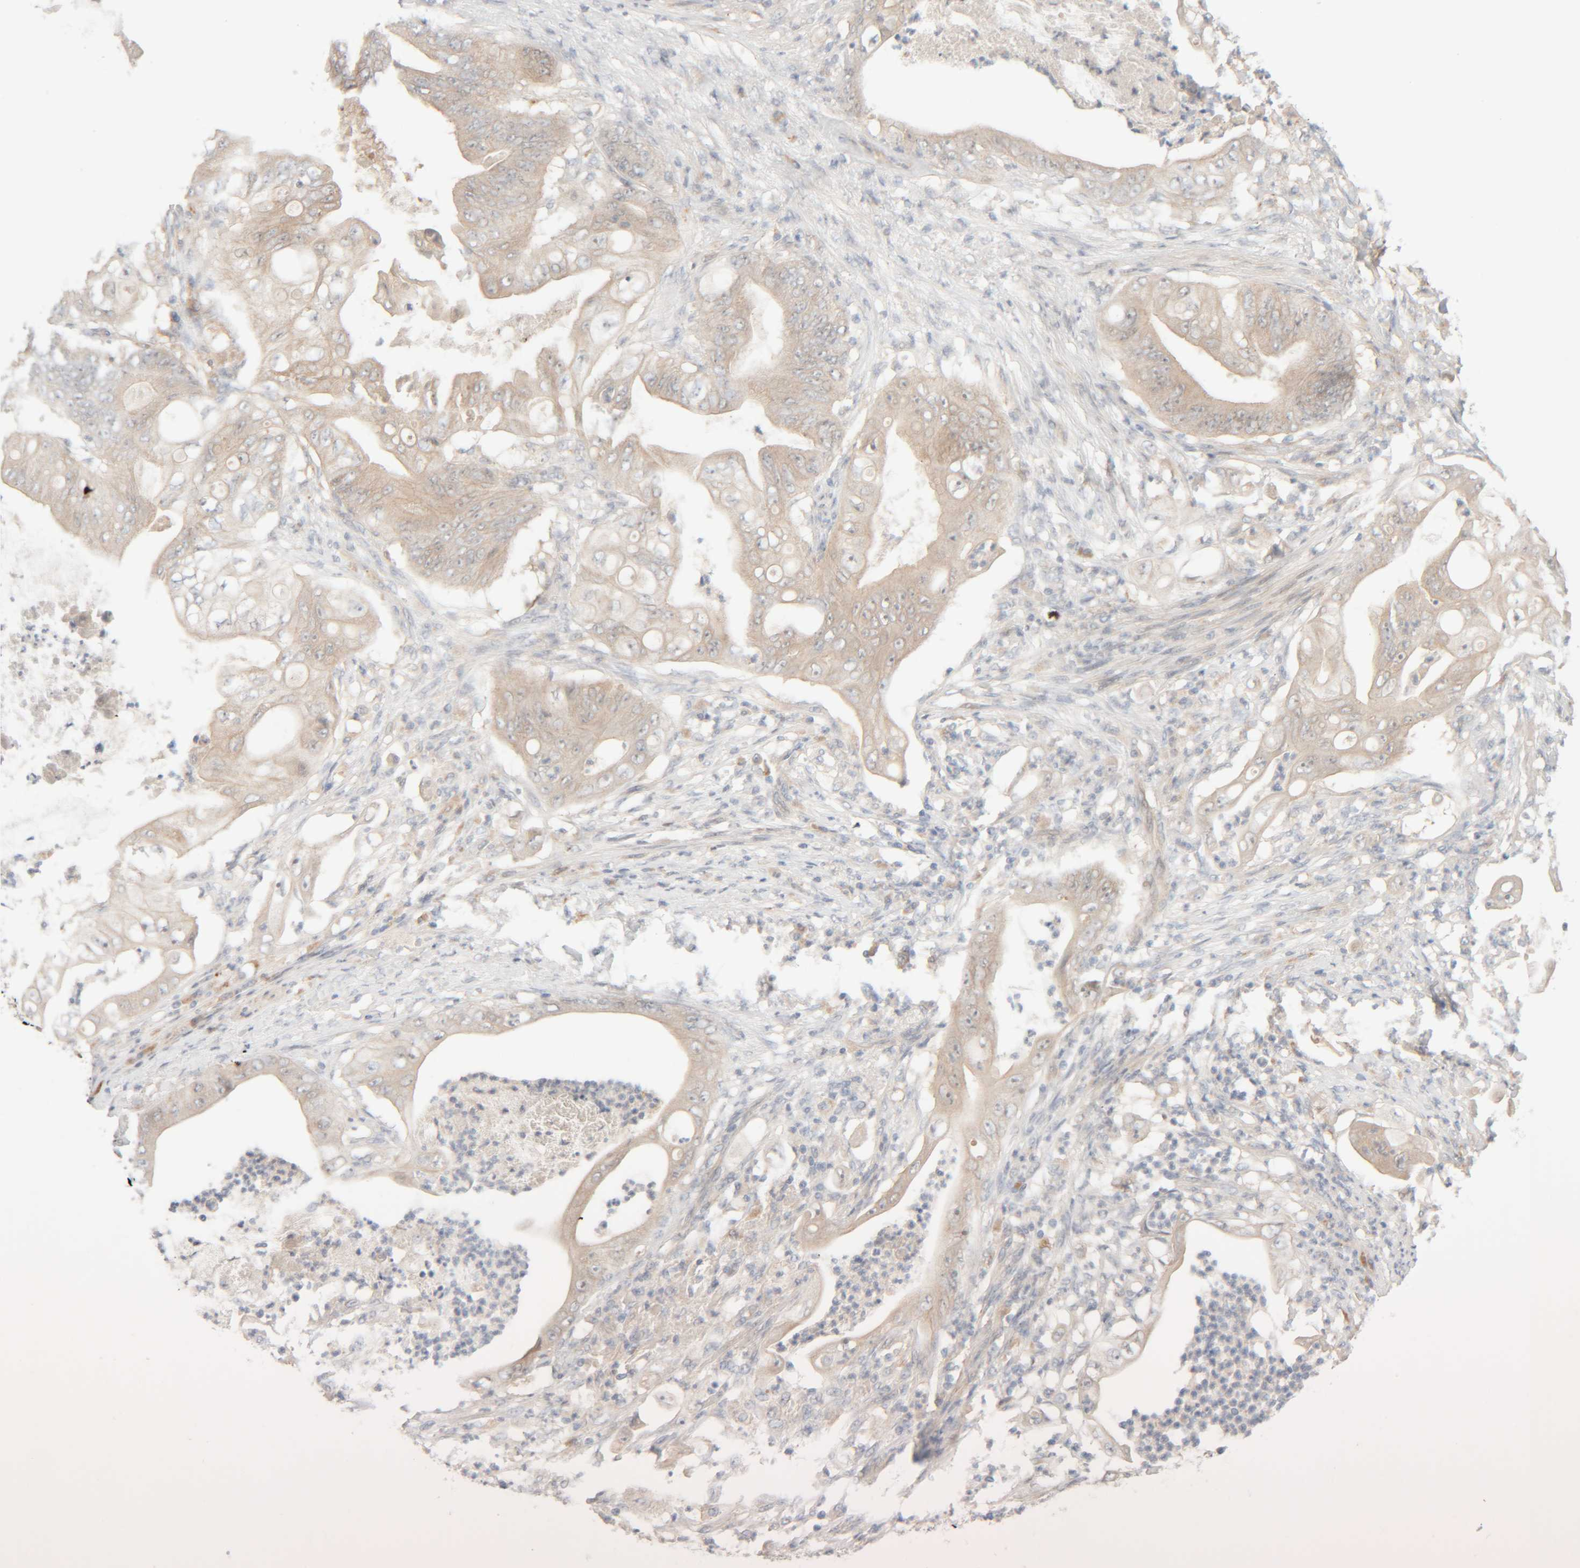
{"staining": {"intensity": "weak", "quantity": "25%-75%", "location": "cytoplasmic/membranous"}, "tissue": "stomach cancer", "cell_type": "Tumor cells", "image_type": "cancer", "snomed": [{"axis": "morphology", "description": "Adenocarcinoma, NOS"}, {"axis": "topography", "description": "Stomach"}], "caption": "IHC of human adenocarcinoma (stomach) demonstrates low levels of weak cytoplasmic/membranous expression in about 25%-75% of tumor cells.", "gene": "CHKA", "patient": {"sex": "female", "age": 73}}